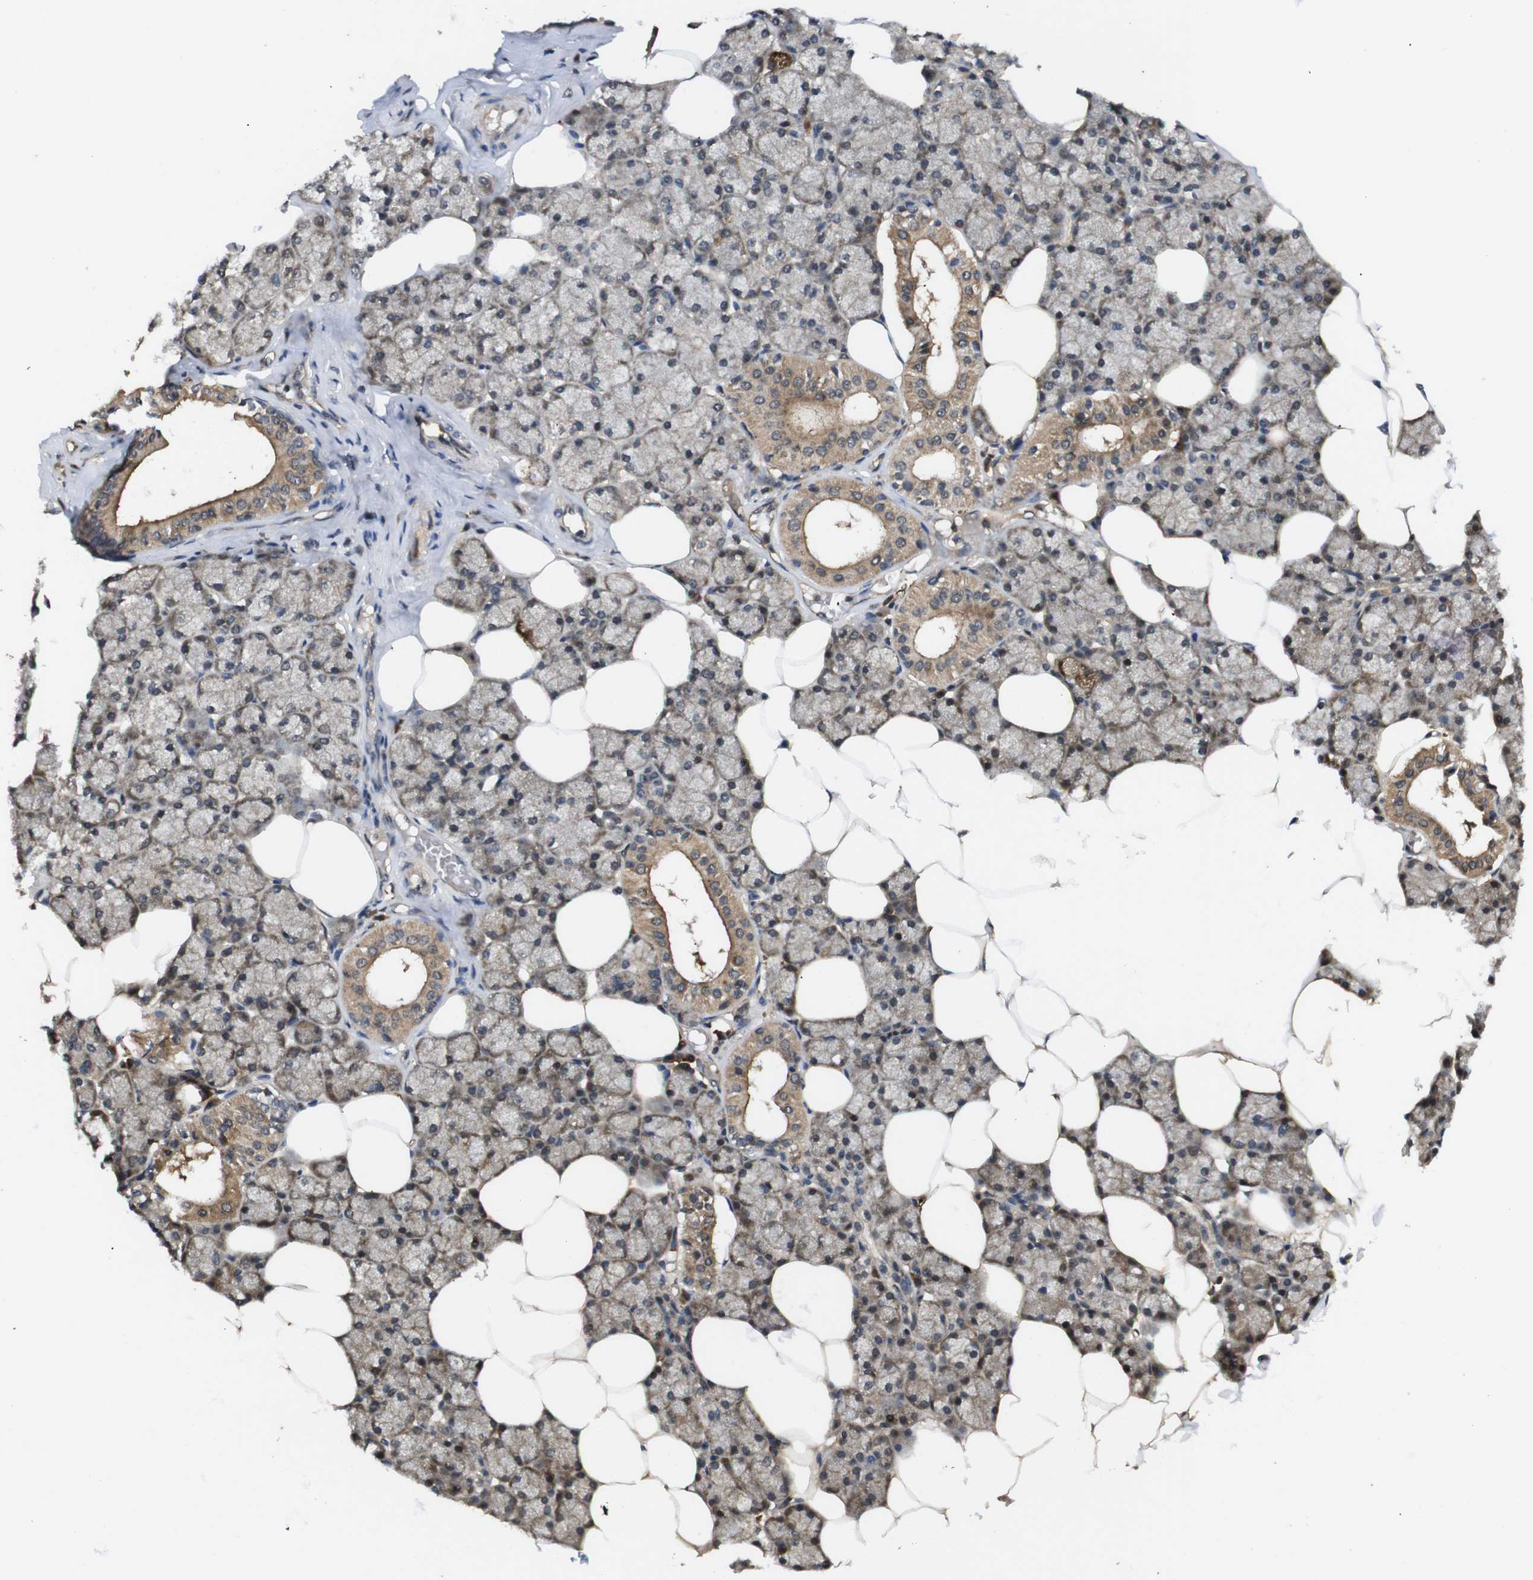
{"staining": {"intensity": "moderate", "quantity": ">75%", "location": "cytoplasmic/membranous"}, "tissue": "salivary gland", "cell_type": "Glandular cells", "image_type": "normal", "snomed": [{"axis": "morphology", "description": "Normal tissue, NOS"}, {"axis": "topography", "description": "Salivary gland"}], "caption": "Brown immunohistochemical staining in benign human salivary gland displays moderate cytoplasmic/membranous staining in approximately >75% of glandular cells.", "gene": "RIPK1", "patient": {"sex": "male", "age": 62}}